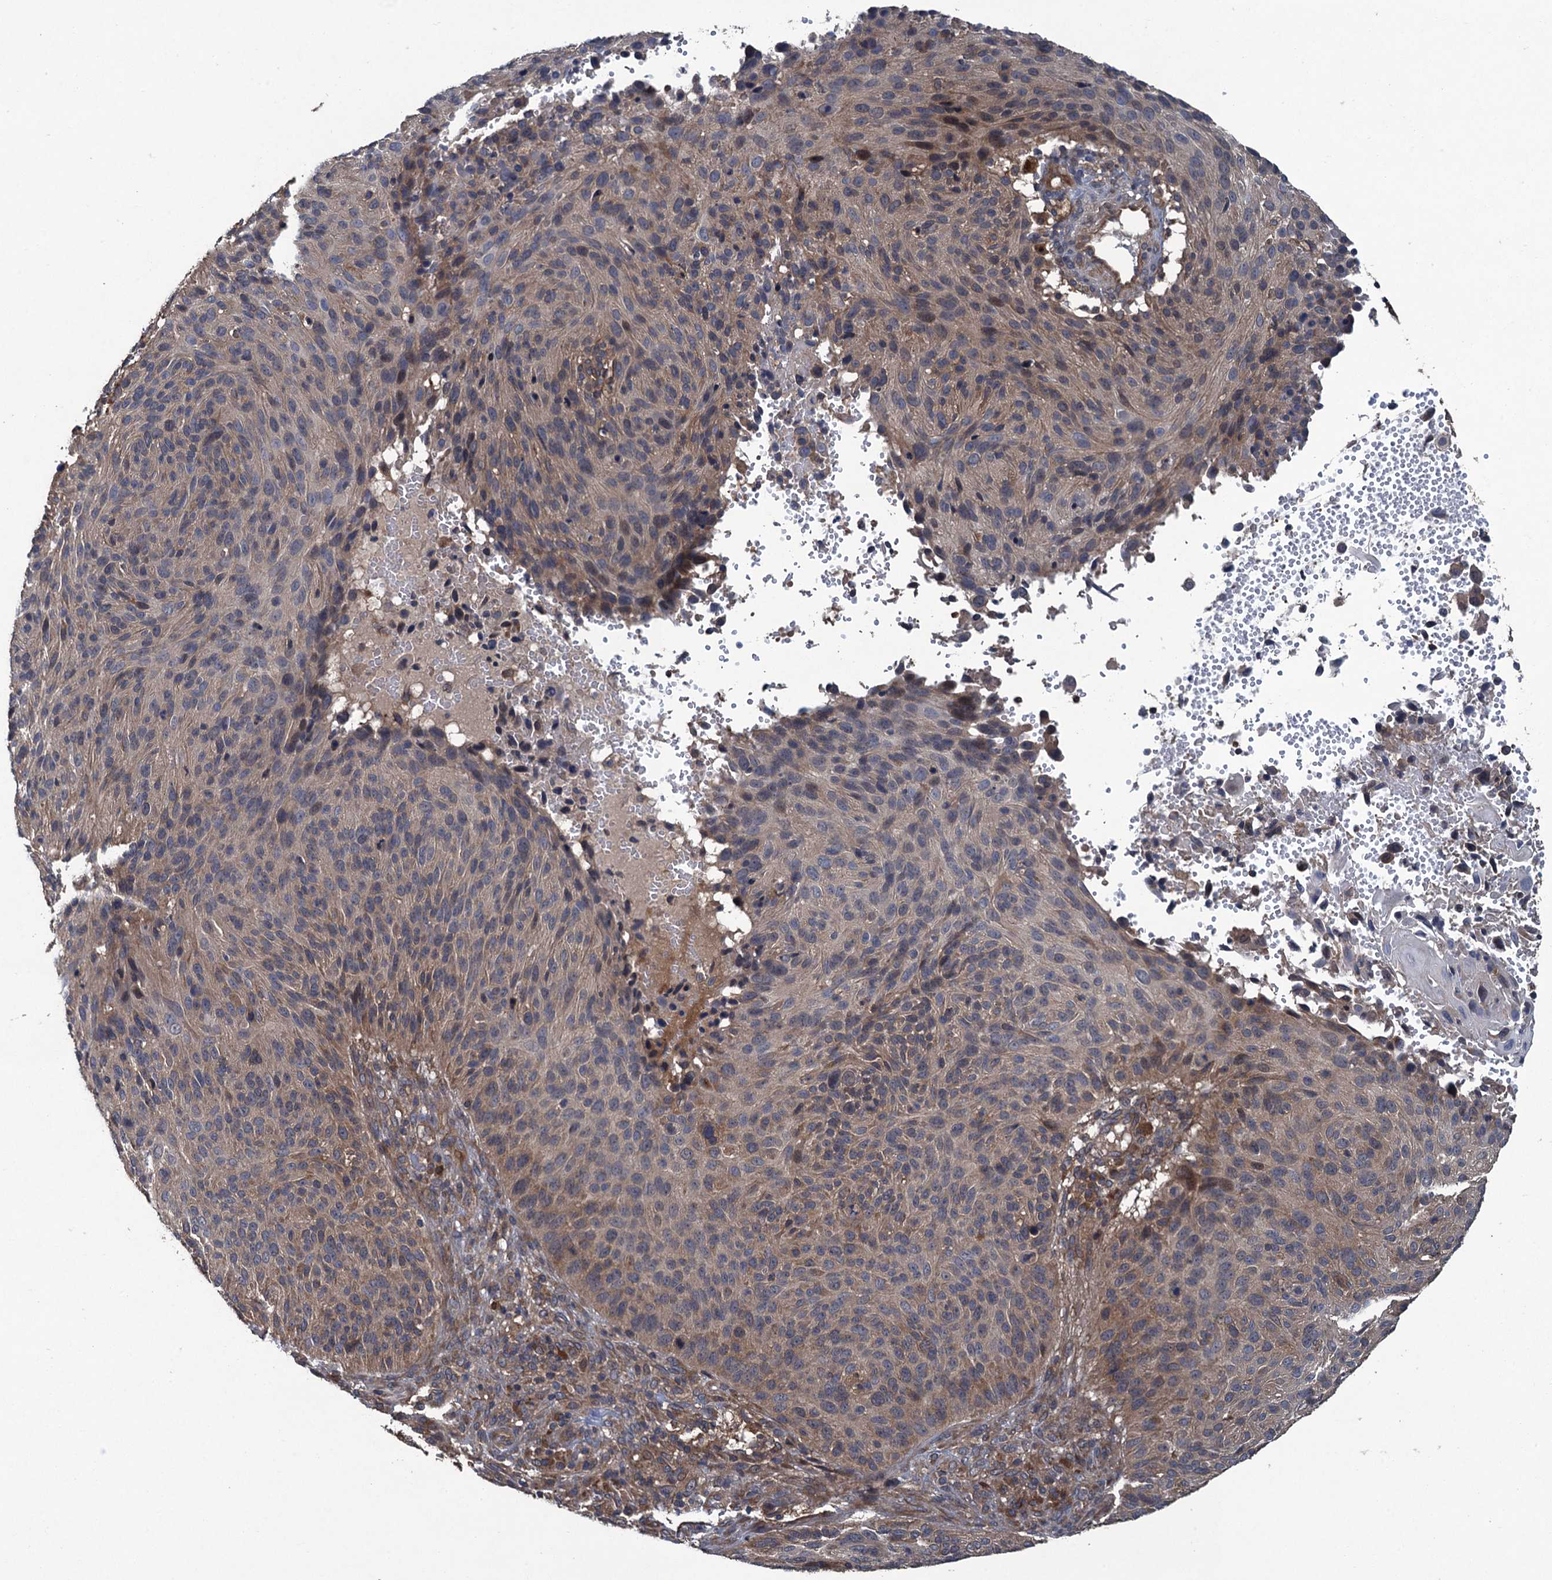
{"staining": {"intensity": "moderate", "quantity": "<25%", "location": "cytoplasmic/membranous"}, "tissue": "cervical cancer", "cell_type": "Tumor cells", "image_type": "cancer", "snomed": [{"axis": "morphology", "description": "Squamous cell carcinoma, NOS"}, {"axis": "topography", "description": "Cervix"}], "caption": "Protein staining exhibits moderate cytoplasmic/membranous positivity in approximately <25% of tumor cells in squamous cell carcinoma (cervical).", "gene": "CNTN5", "patient": {"sex": "female", "age": 74}}